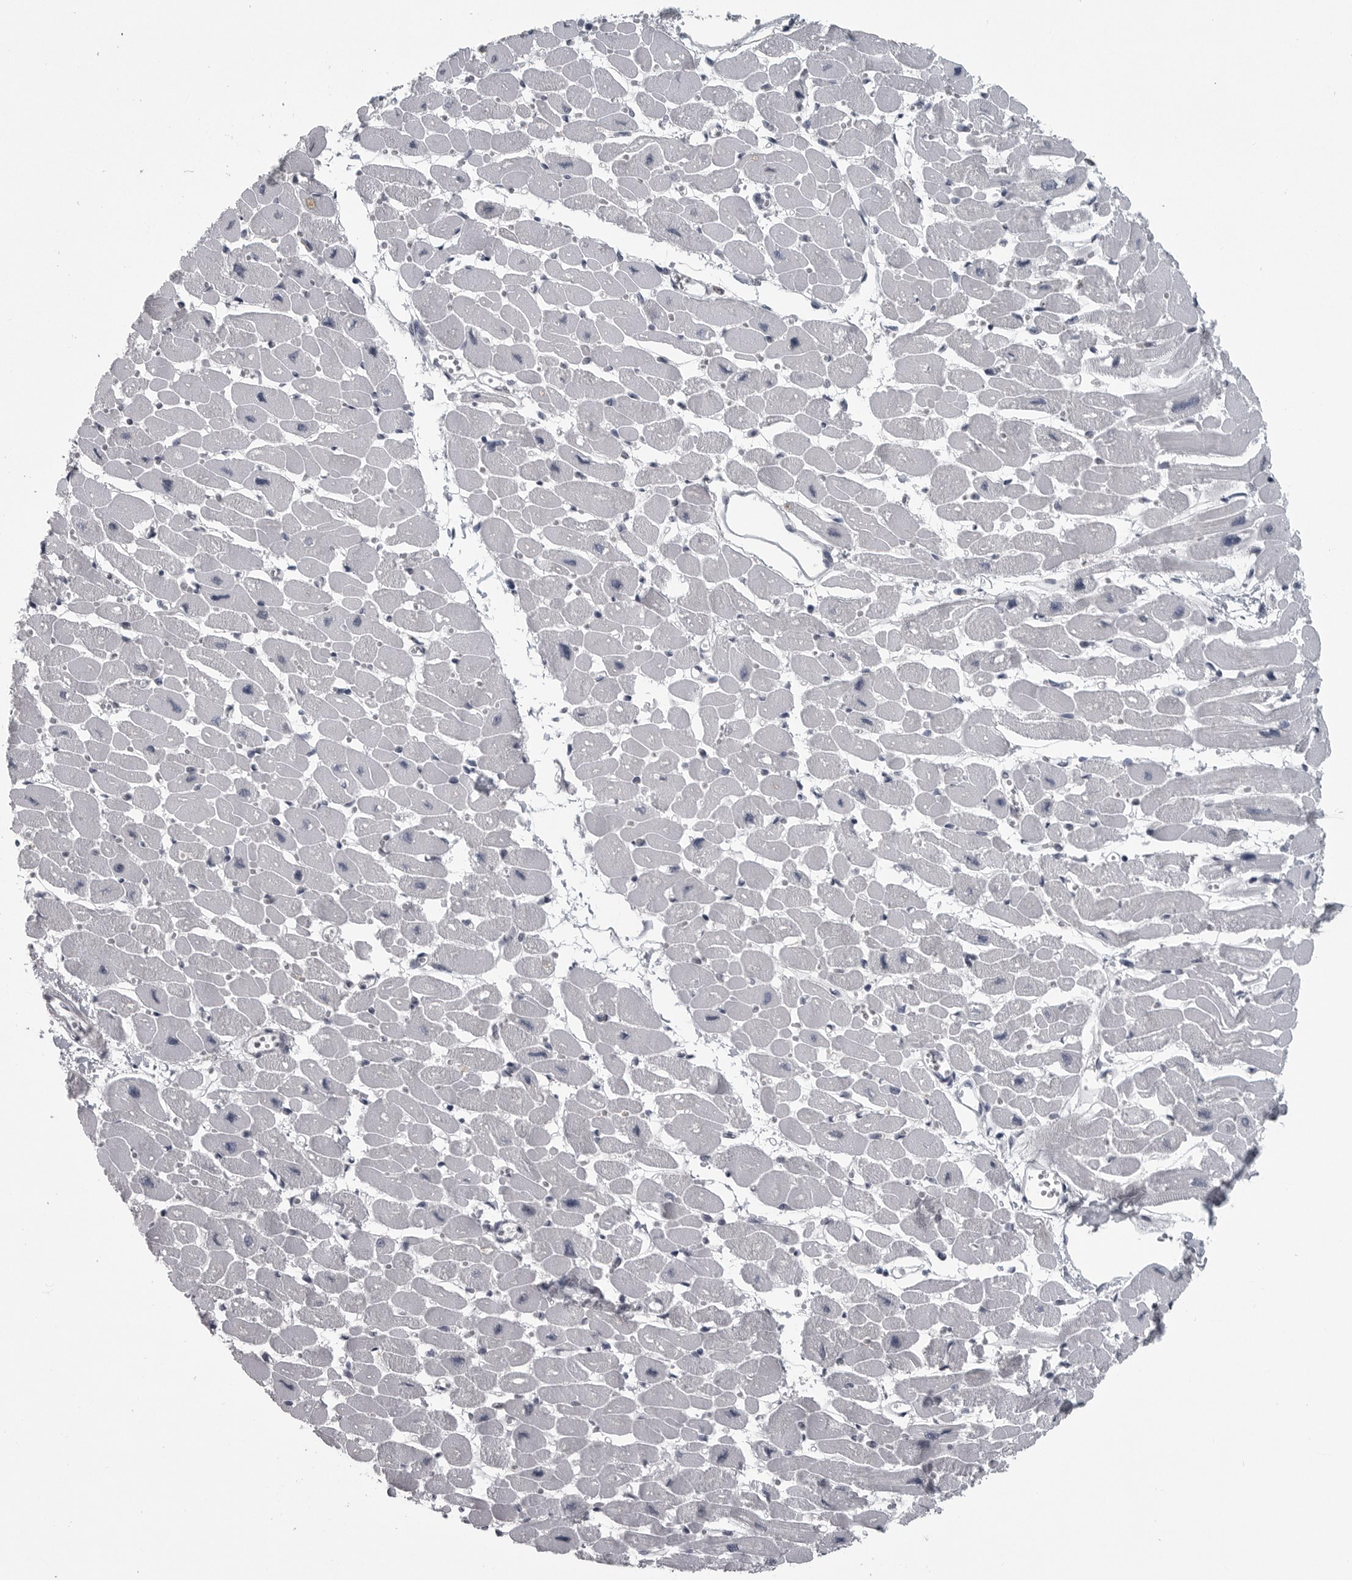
{"staining": {"intensity": "negative", "quantity": "none", "location": "none"}, "tissue": "heart muscle", "cell_type": "Cardiomyocytes", "image_type": "normal", "snomed": [{"axis": "morphology", "description": "Normal tissue, NOS"}, {"axis": "topography", "description": "Heart"}], "caption": "Cardiomyocytes are negative for protein expression in normal human heart muscle. Brightfield microscopy of immunohistochemistry (IHC) stained with DAB (brown) and hematoxylin (blue), captured at high magnification.", "gene": "LYSMD1", "patient": {"sex": "female", "age": 54}}